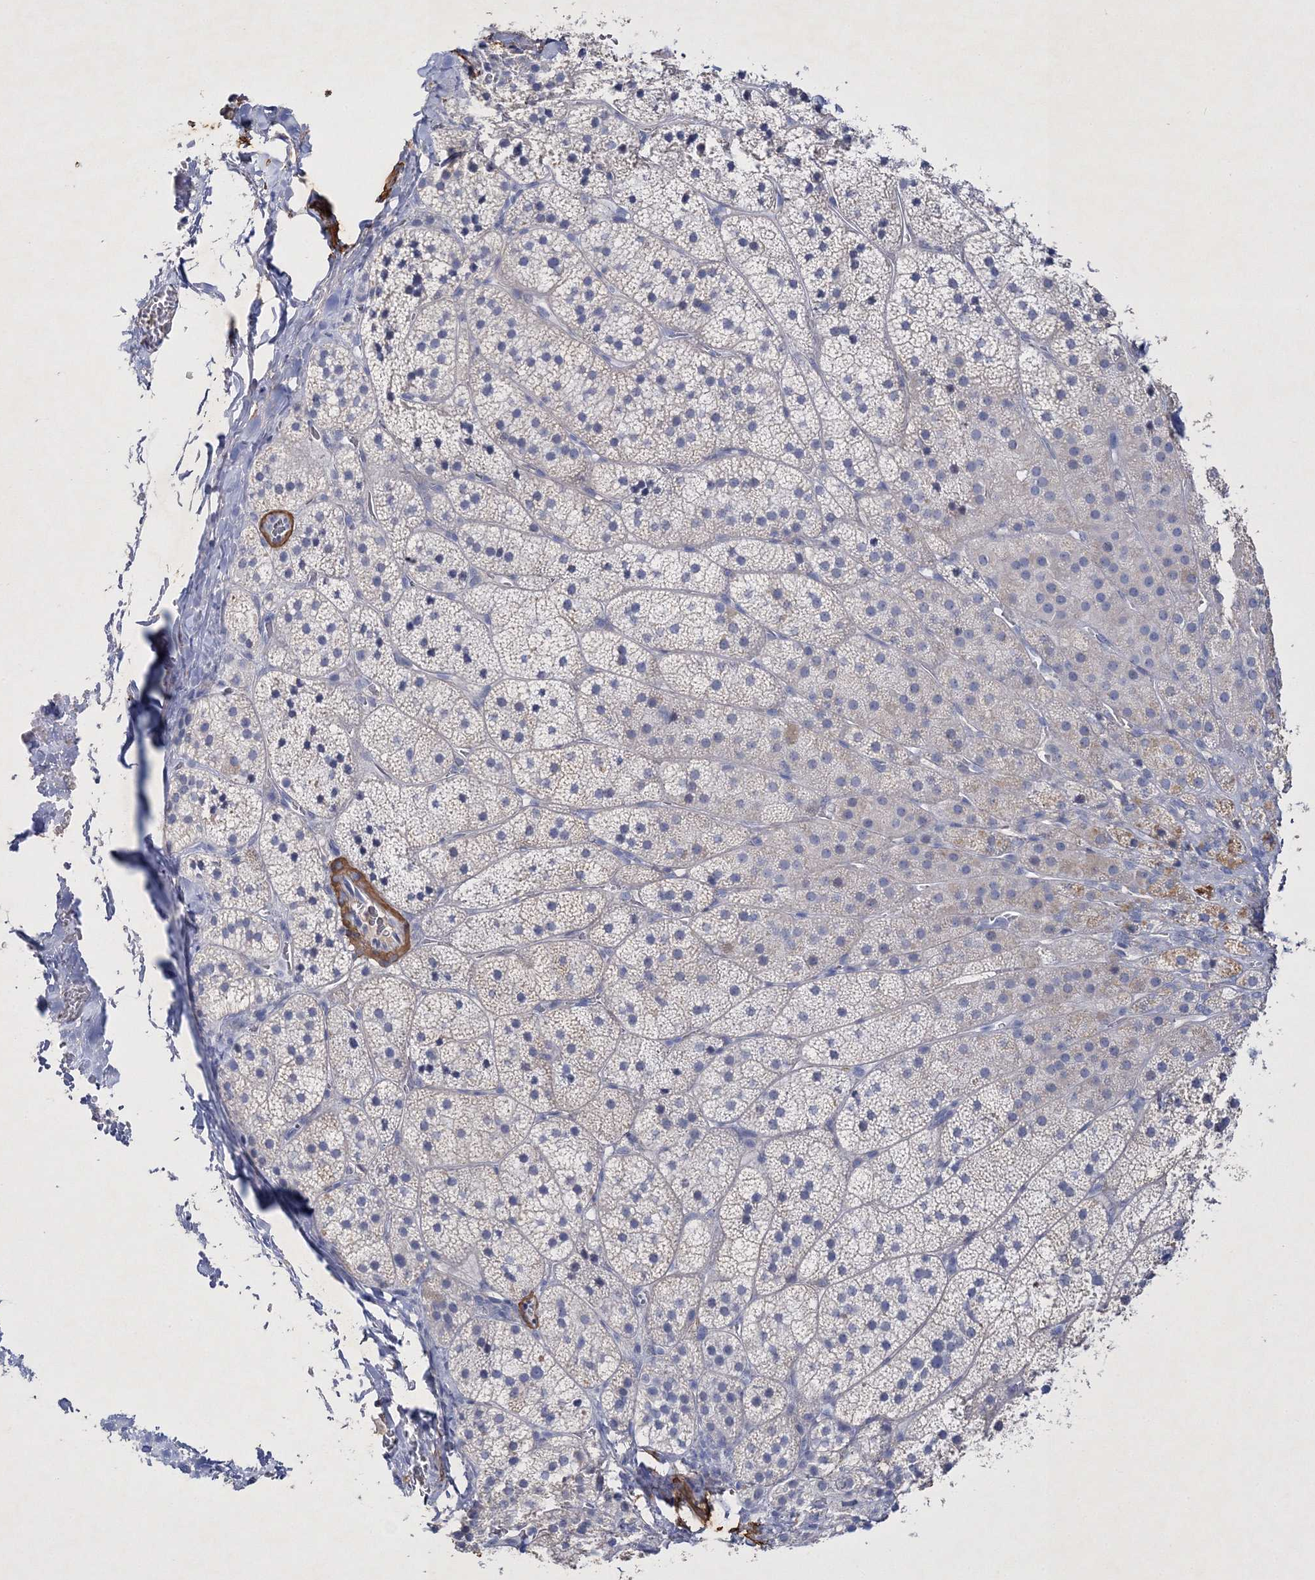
{"staining": {"intensity": "moderate", "quantity": "<25%", "location": "cytoplasmic/membranous"}, "tissue": "adrenal gland", "cell_type": "Glandular cells", "image_type": "normal", "snomed": [{"axis": "morphology", "description": "Normal tissue, NOS"}, {"axis": "topography", "description": "Adrenal gland"}], "caption": "DAB immunohistochemical staining of unremarkable human adrenal gland demonstrates moderate cytoplasmic/membranous protein staining in about <25% of glandular cells.", "gene": "RTN2", "patient": {"sex": "female", "age": 44}}